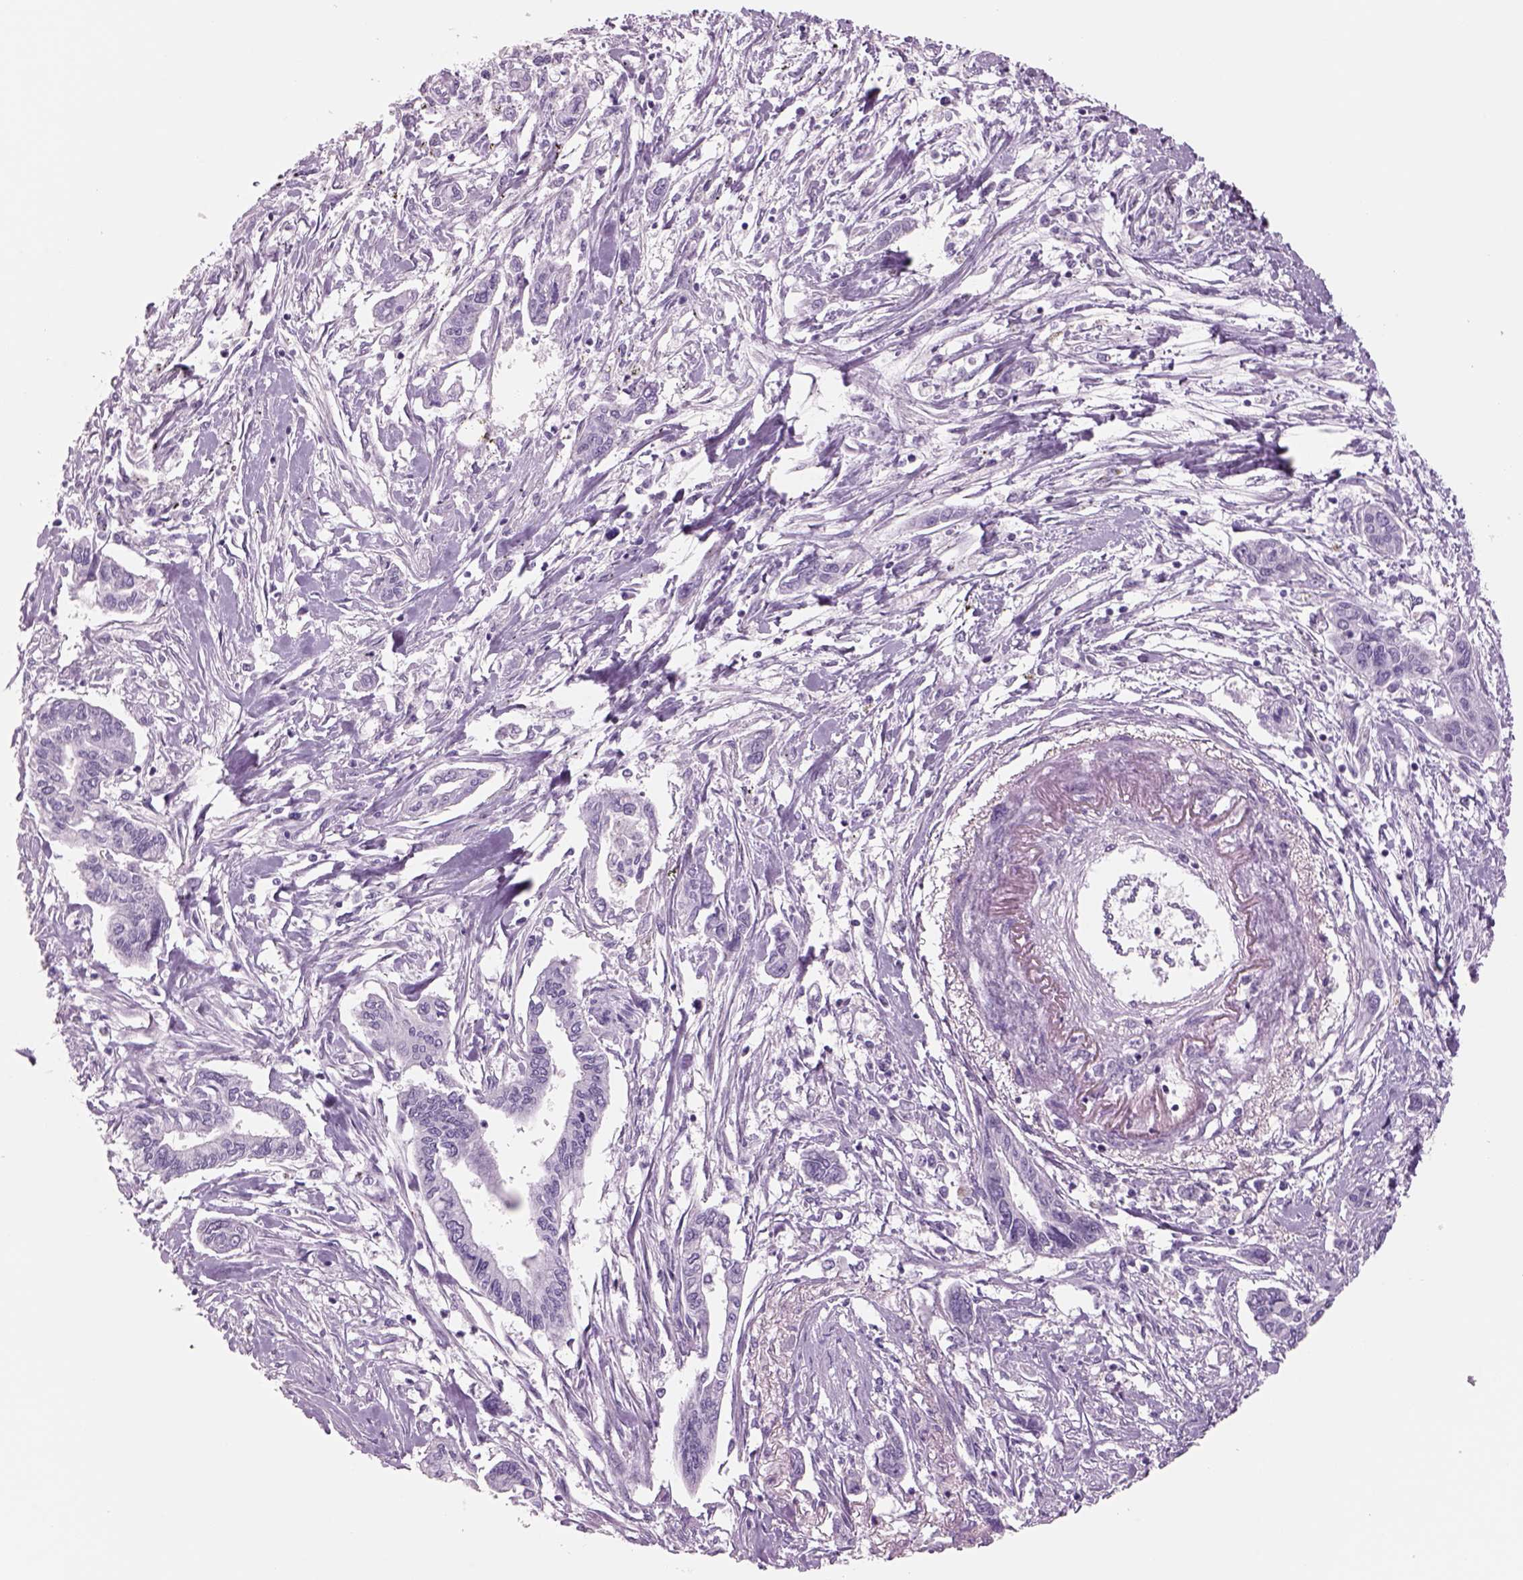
{"staining": {"intensity": "negative", "quantity": "none", "location": "none"}, "tissue": "pancreatic cancer", "cell_type": "Tumor cells", "image_type": "cancer", "snomed": [{"axis": "morphology", "description": "Adenocarcinoma, NOS"}, {"axis": "topography", "description": "Pancreas"}], "caption": "A micrograph of pancreatic adenocarcinoma stained for a protein exhibits no brown staining in tumor cells. The staining was performed using DAB to visualize the protein expression in brown, while the nuclei were stained in blue with hematoxylin (Magnification: 20x).", "gene": "RHO", "patient": {"sex": "male", "age": 60}}